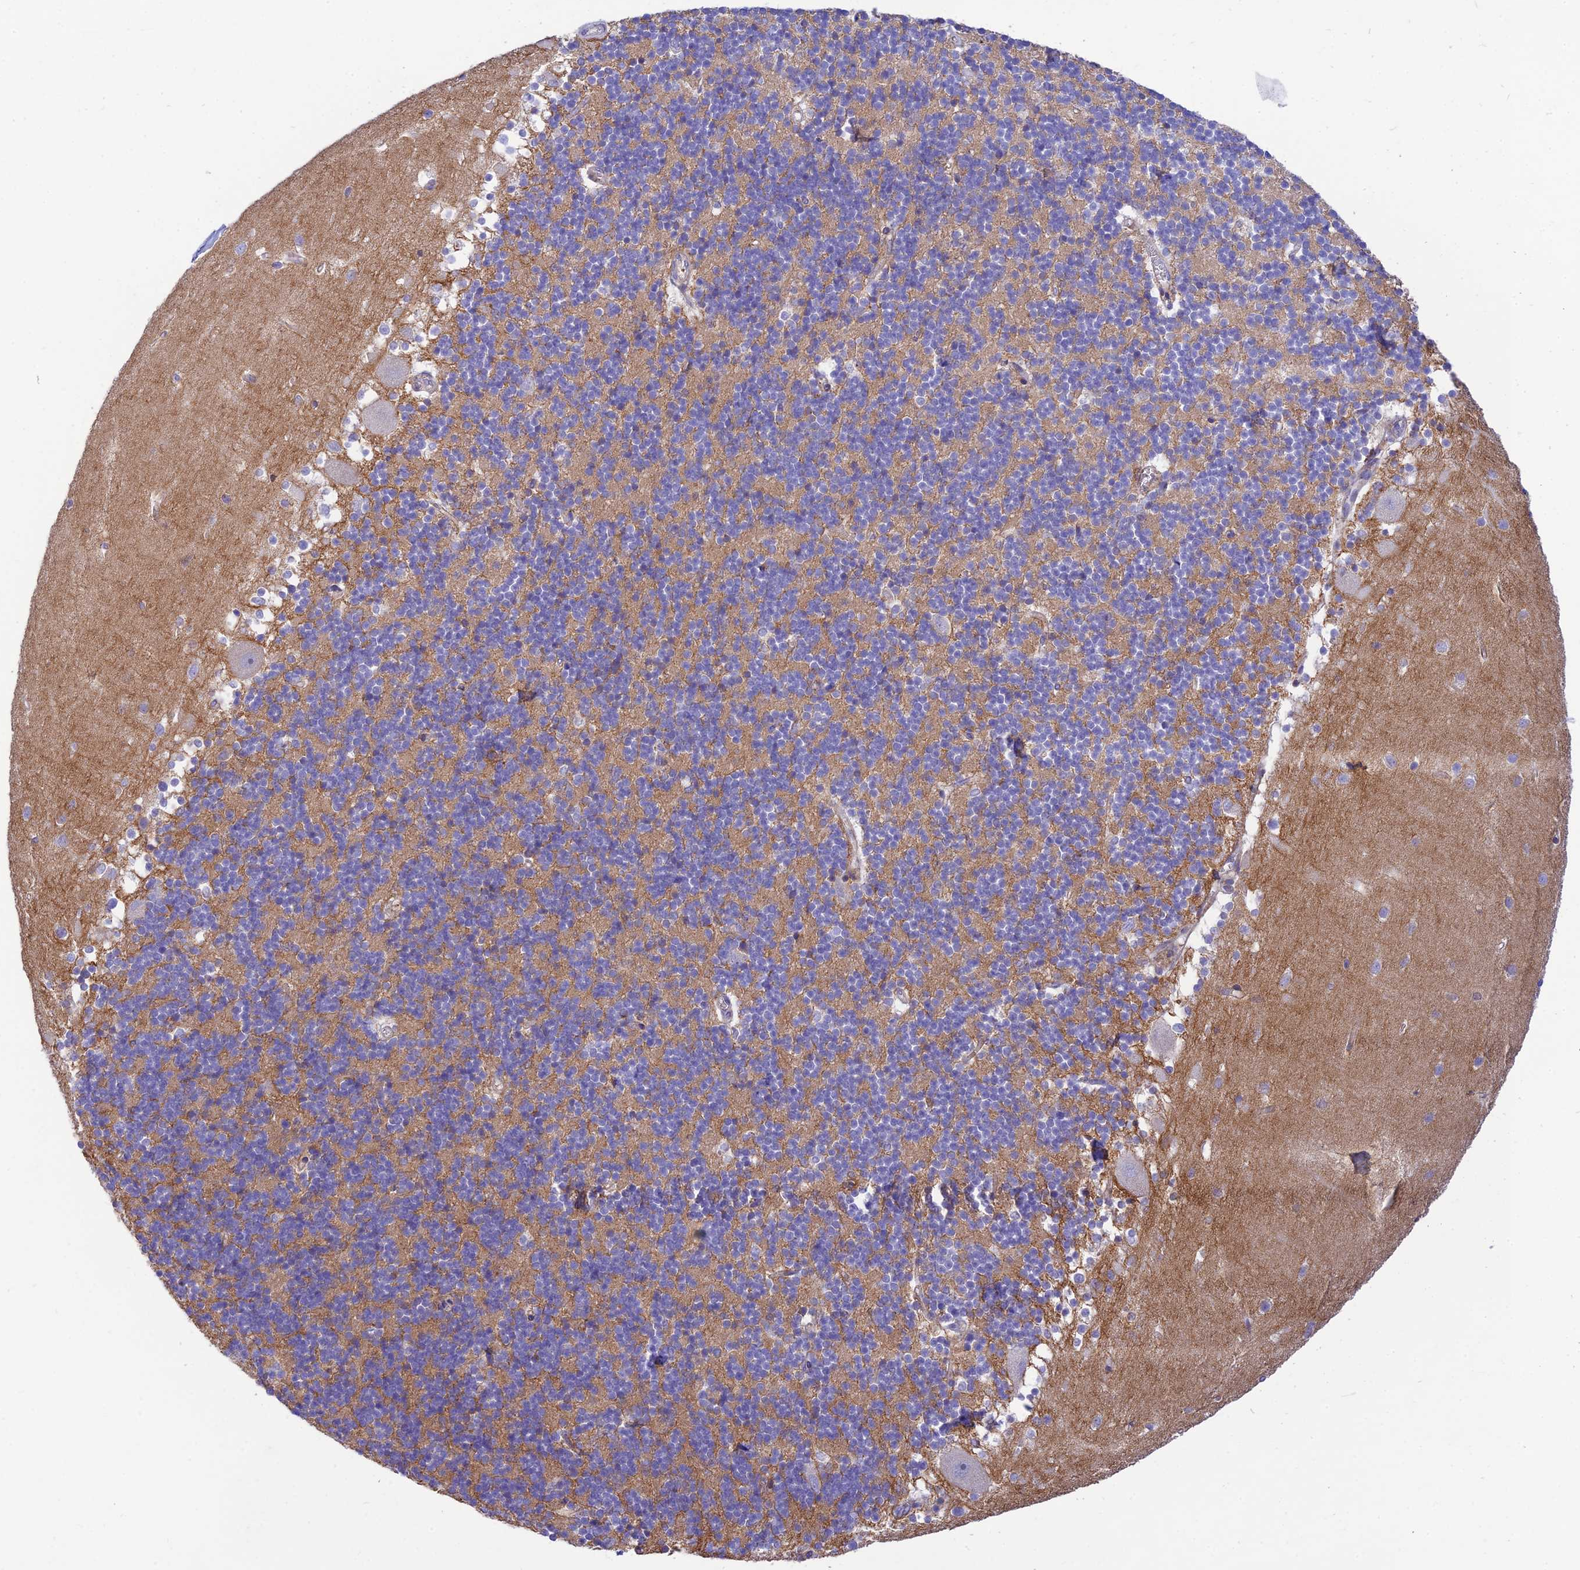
{"staining": {"intensity": "moderate", "quantity": "25%-75%", "location": "cytoplasmic/membranous"}, "tissue": "cerebellum", "cell_type": "Cells in granular layer", "image_type": "normal", "snomed": [{"axis": "morphology", "description": "Normal tissue, NOS"}, {"axis": "topography", "description": "Cerebellum"}], "caption": "DAB immunohistochemical staining of unremarkable human cerebellum demonstrates moderate cytoplasmic/membranous protein expression in approximately 25%-75% of cells in granular layer. (Brightfield microscopy of DAB IHC at high magnification).", "gene": "CCDC157", "patient": {"sex": "male", "age": 54}}